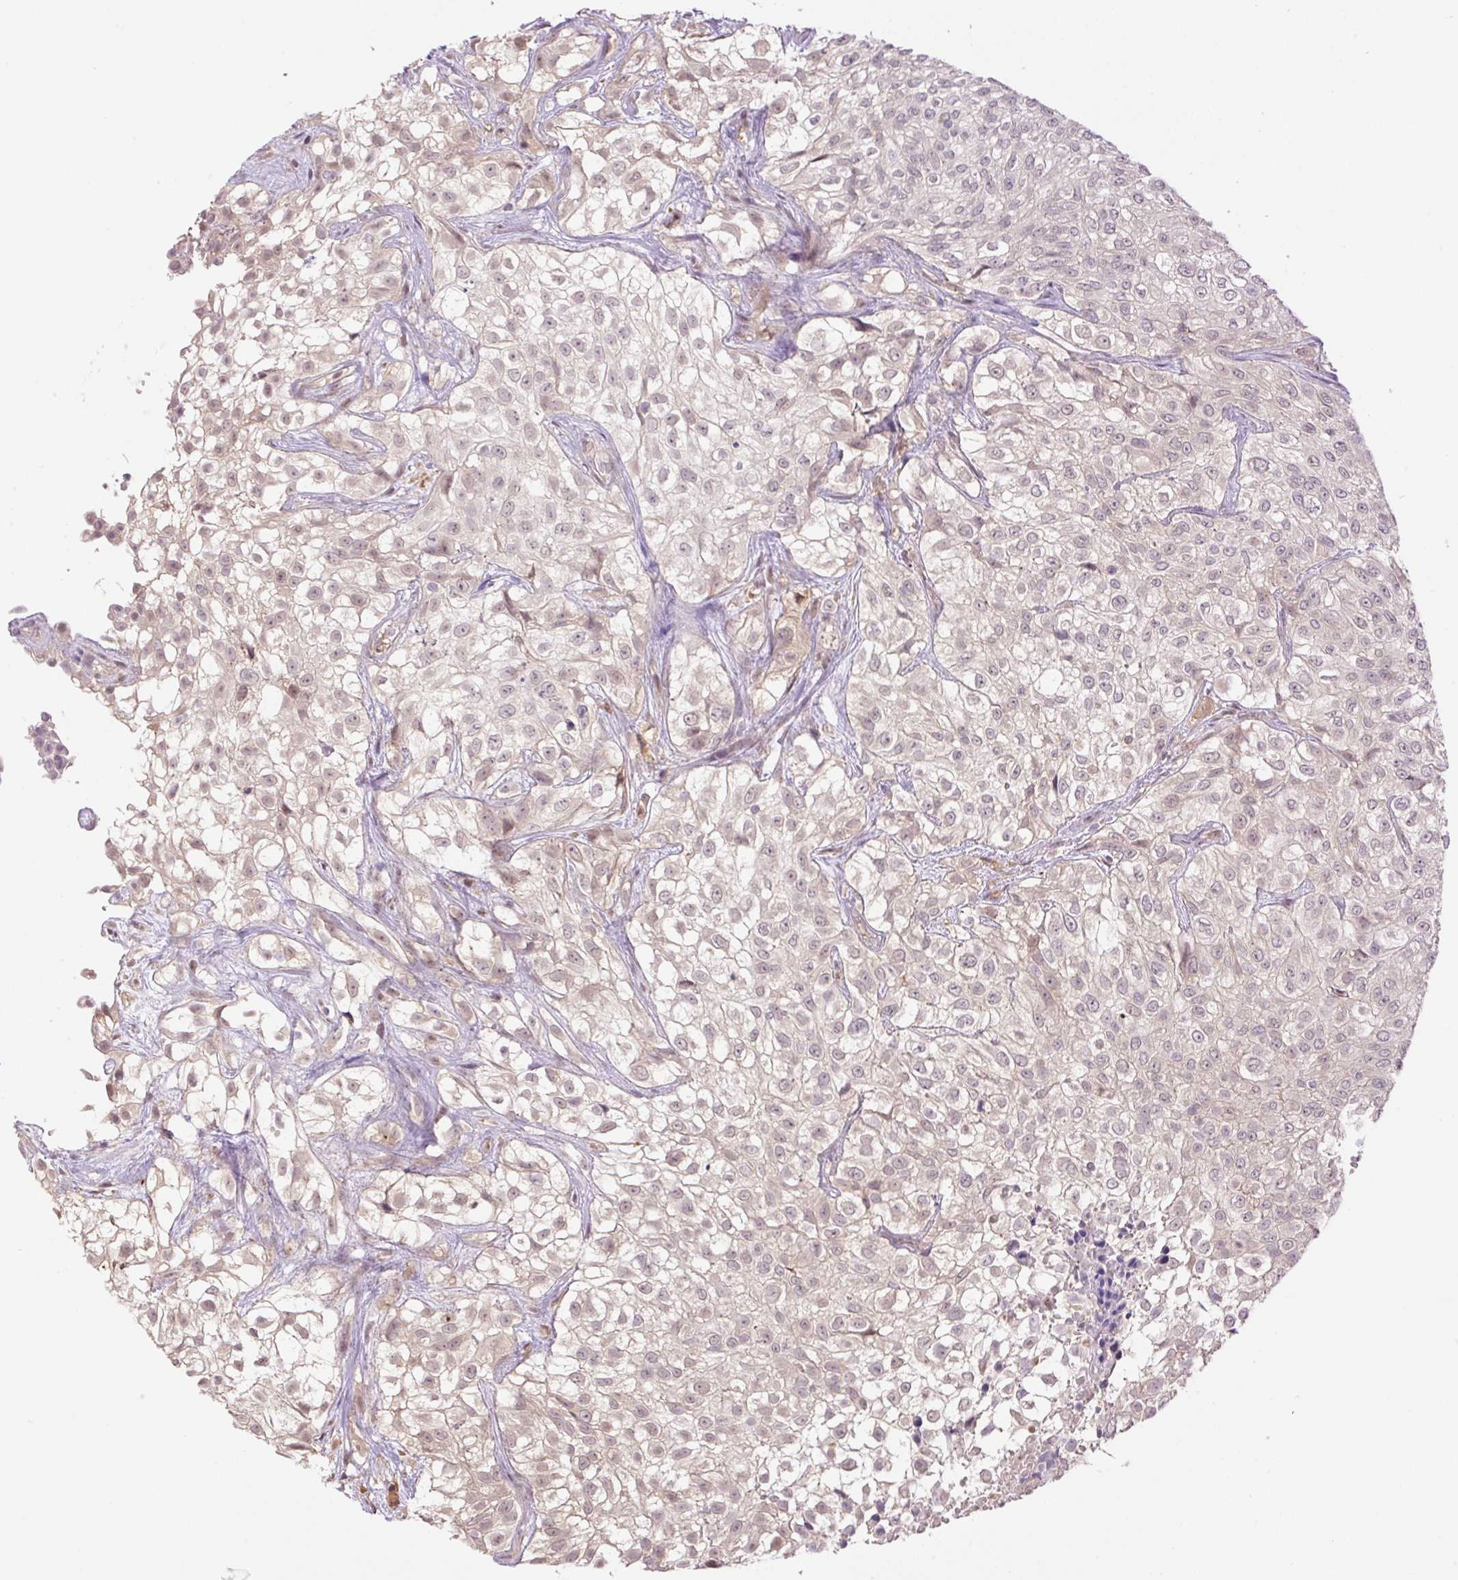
{"staining": {"intensity": "weak", "quantity": "25%-75%", "location": "nuclear"}, "tissue": "urothelial cancer", "cell_type": "Tumor cells", "image_type": "cancer", "snomed": [{"axis": "morphology", "description": "Urothelial carcinoma, High grade"}, {"axis": "topography", "description": "Urinary bladder"}], "caption": "Immunohistochemistry (DAB) staining of human urothelial cancer displays weak nuclear protein positivity in about 25%-75% of tumor cells. (DAB IHC, brown staining for protein, blue staining for nuclei).", "gene": "HABP4", "patient": {"sex": "male", "age": 56}}